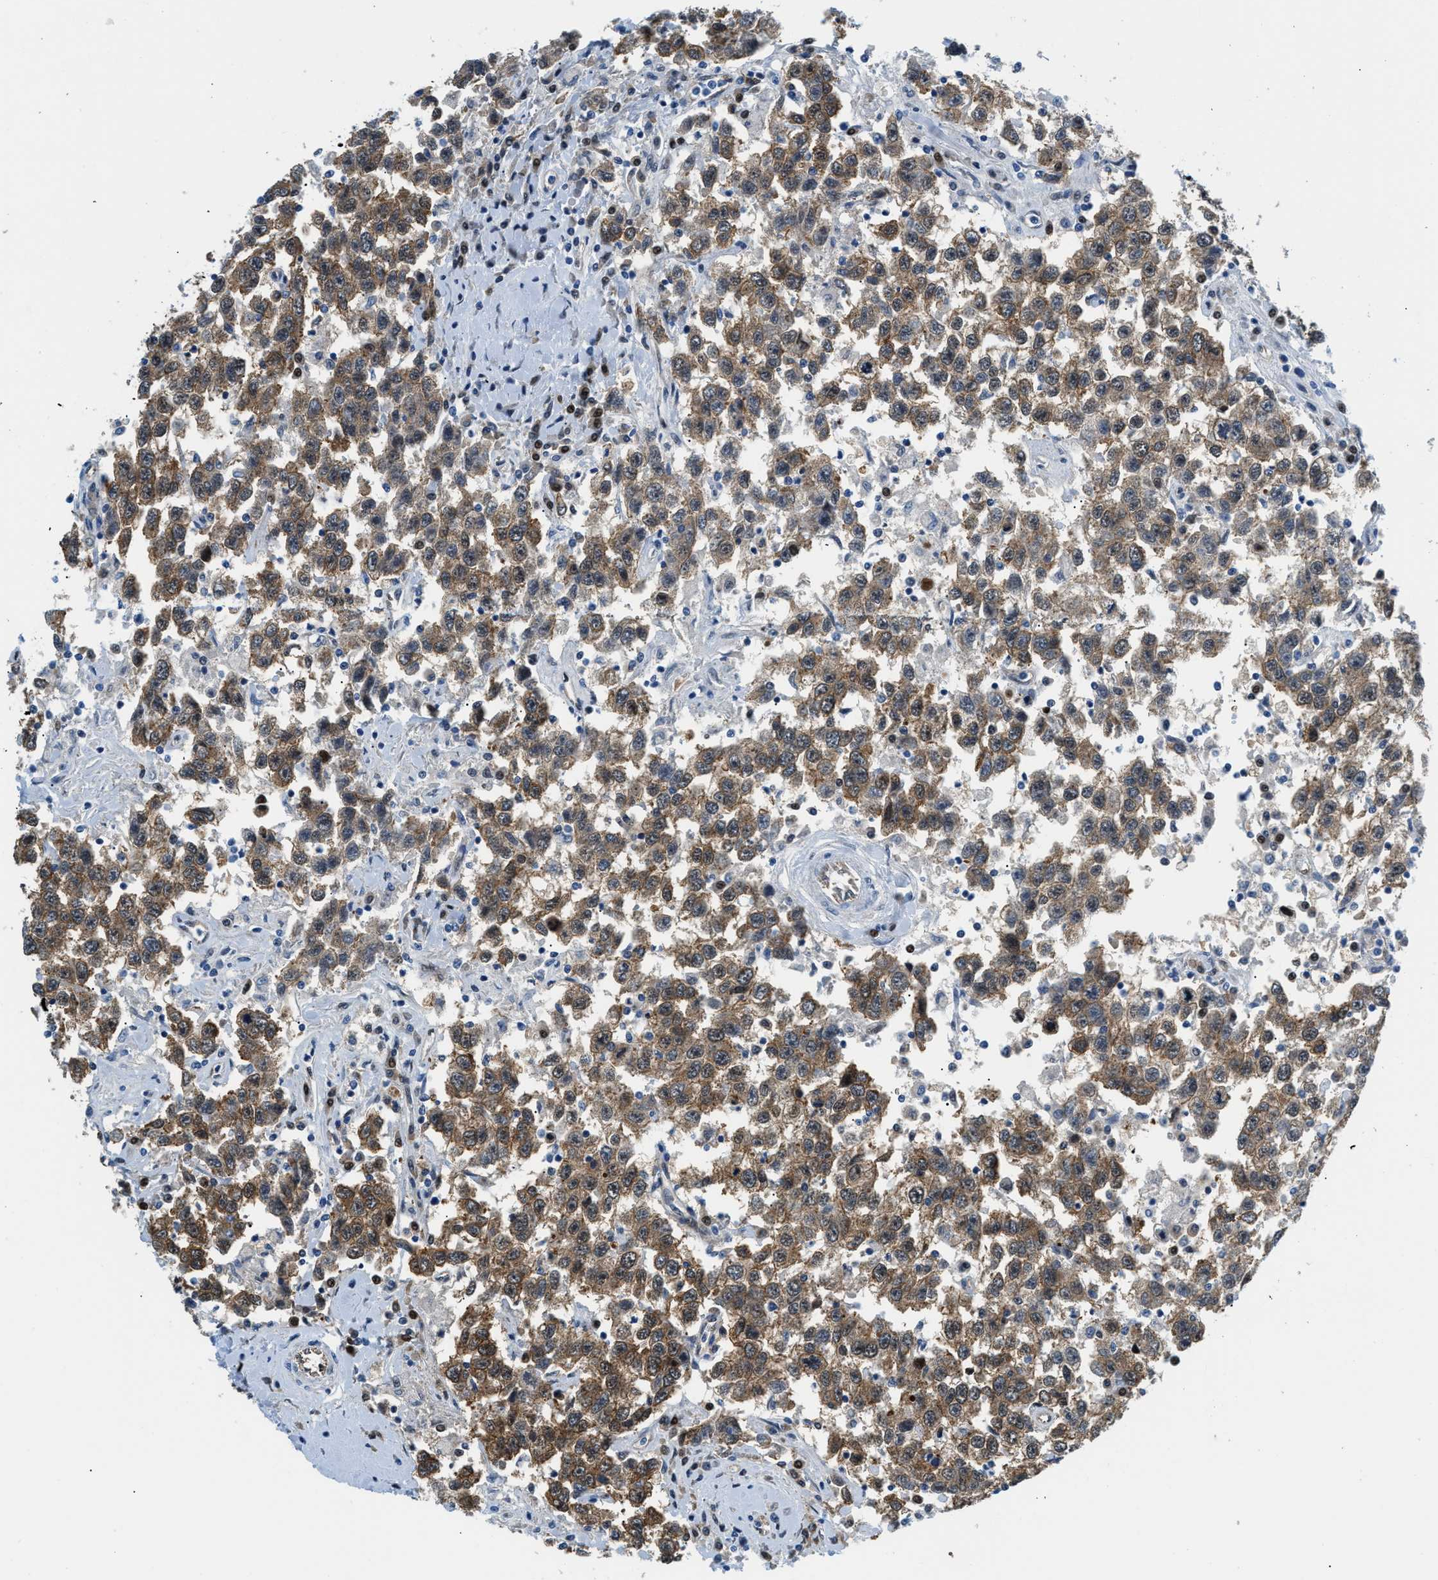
{"staining": {"intensity": "moderate", "quantity": ">75%", "location": "cytoplasmic/membranous"}, "tissue": "testis cancer", "cell_type": "Tumor cells", "image_type": "cancer", "snomed": [{"axis": "morphology", "description": "Seminoma, NOS"}, {"axis": "topography", "description": "Testis"}], "caption": "DAB immunohistochemical staining of human testis cancer (seminoma) shows moderate cytoplasmic/membranous protein expression in approximately >75% of tumor cells.", "gene": "YWHAE", "patient": {"sex": "male", "age": 41}}